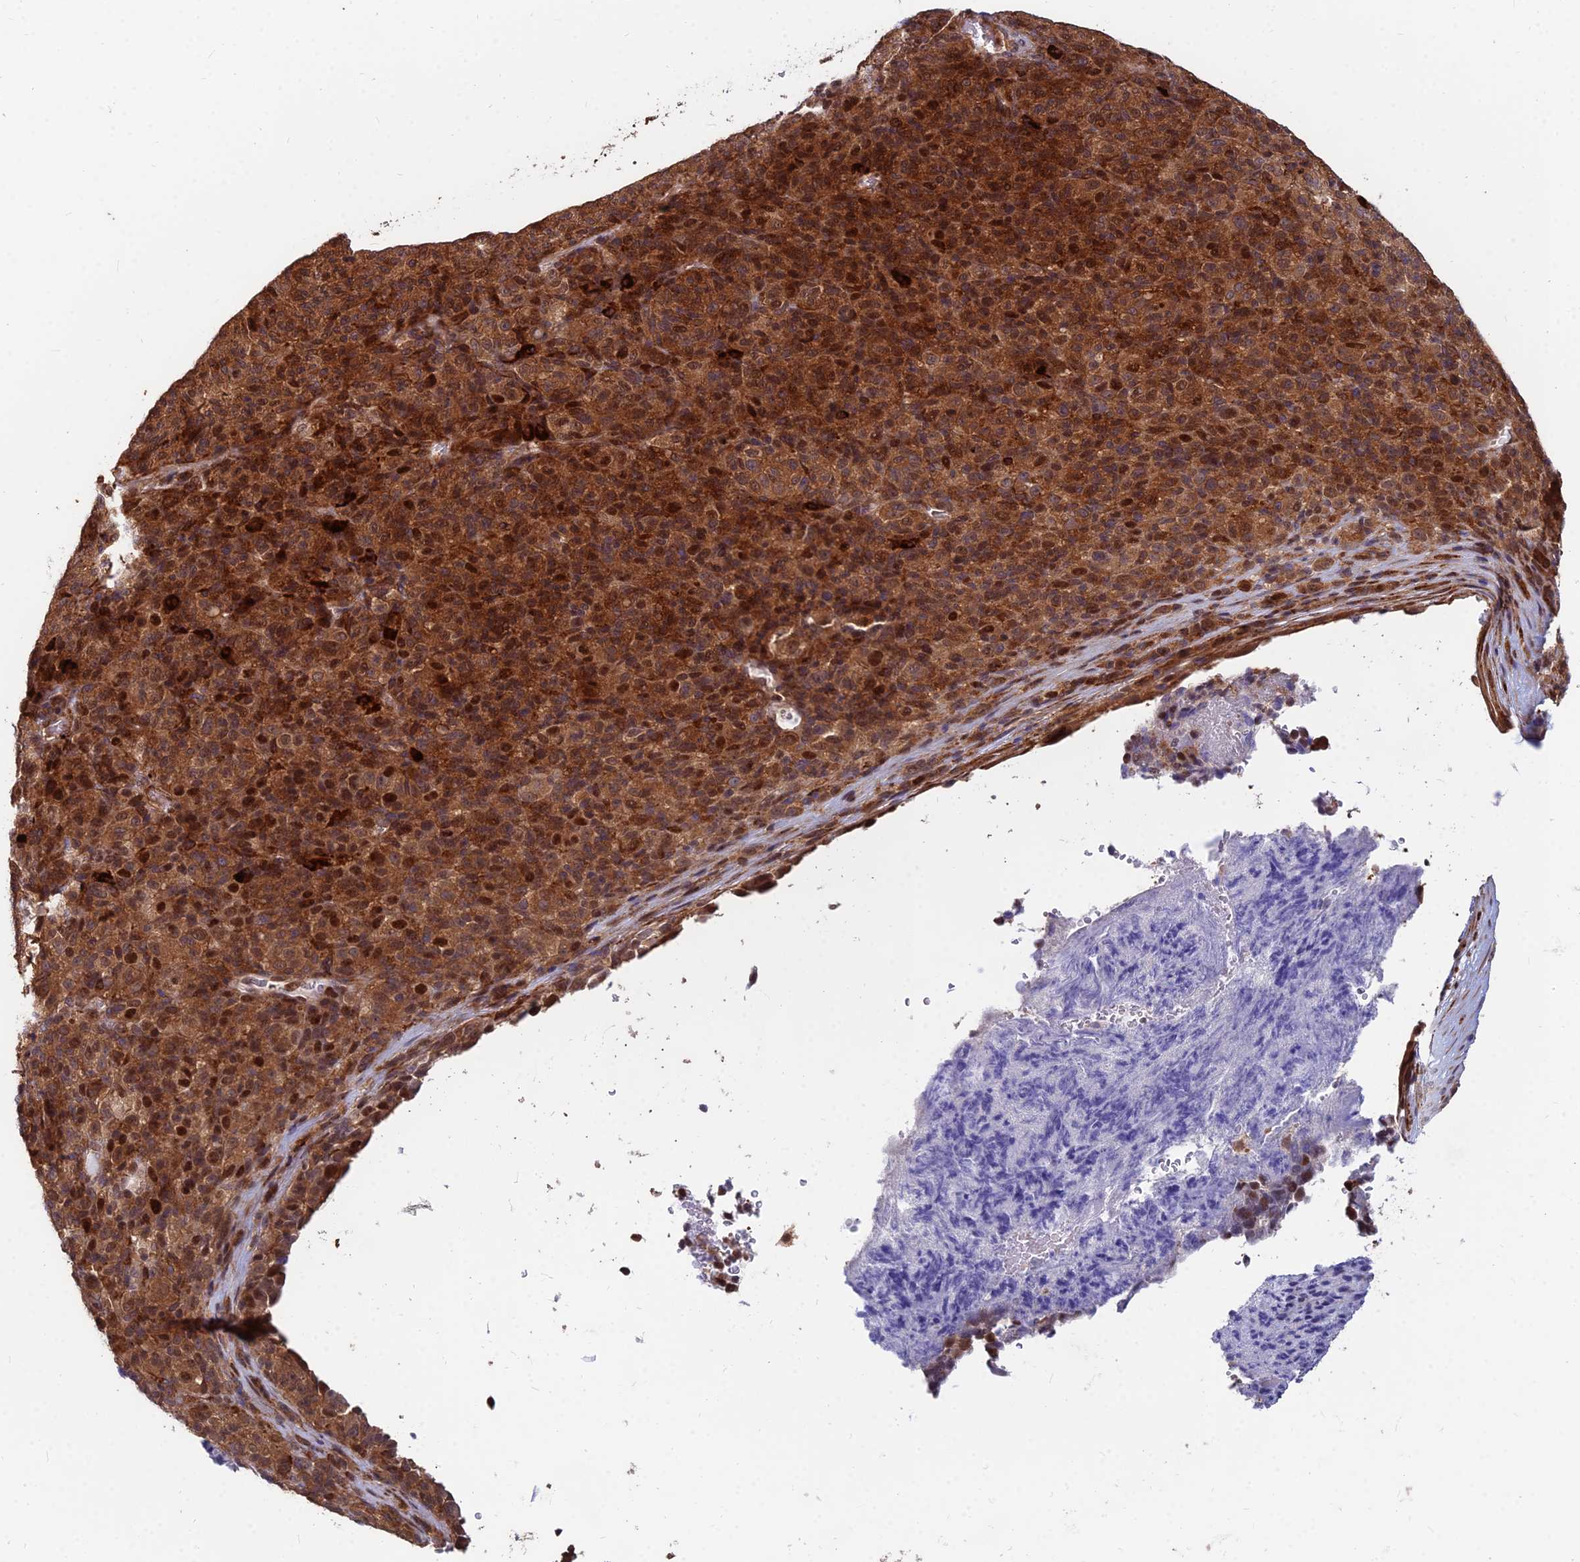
{"staining": {"intensity": "strong", "quantity": "25%-75%", "location": "cytoplasmic/membranous,nuclear"}, "tissue": "melanoma", "cell_type": "Tumor cells", "image_type": "cancer", "snomed": [{"axis": "morphology", "description": "Malignant melanoma, Metastatic site"}, {"axis": "topography", "description": "Brain"}], "caption": "Immunohistochemistry photomicrograph of human melanoma stained for a protein (brown), which exhibits high levels of strong cytoplasmic/membranous and nuclear staining in about 25%-75% of tumor cells.", "gene": "CCT6B", "patient": {"sex": "female", "age": 56}}